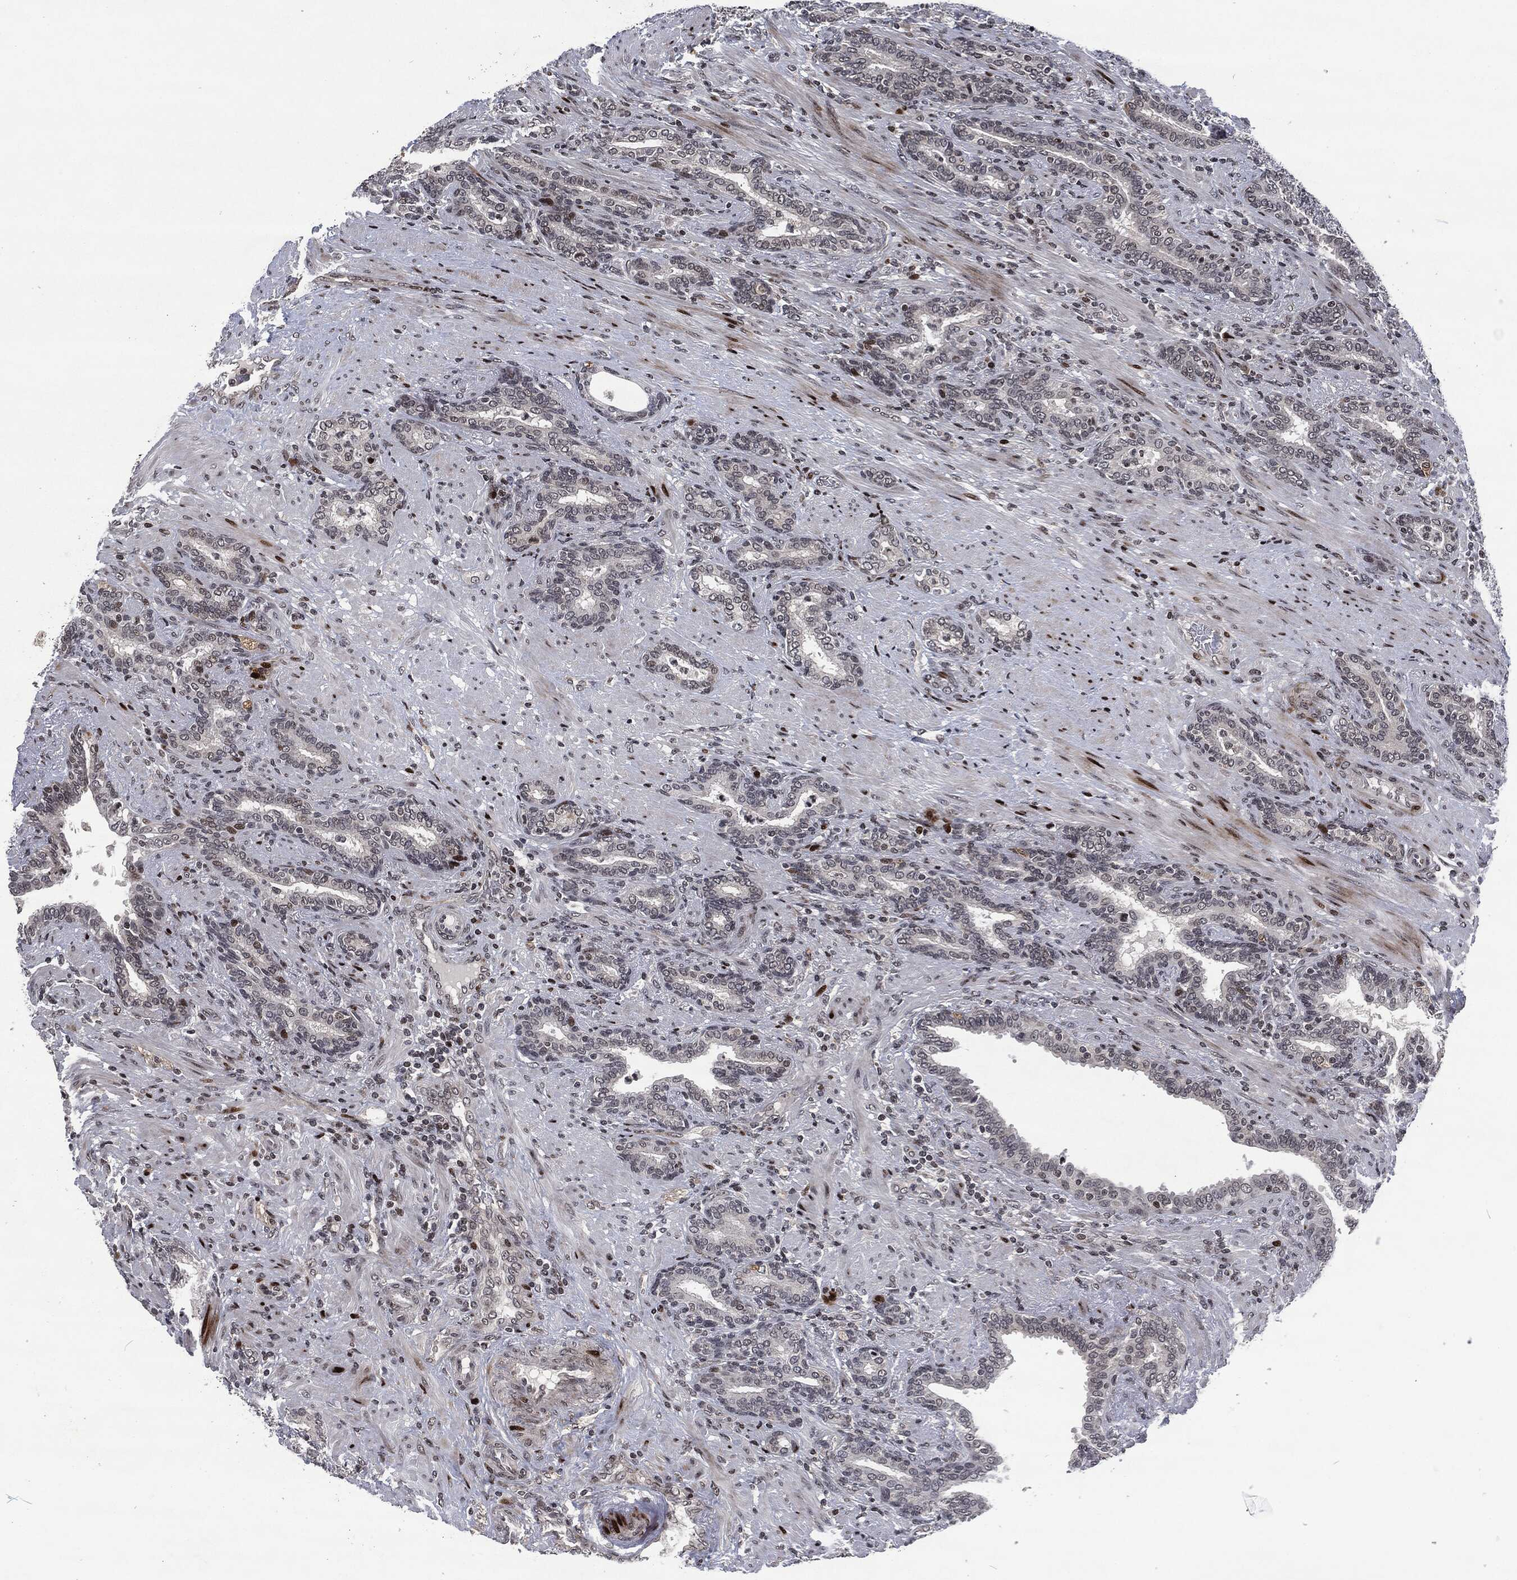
{"staining": {"intensity": "negative", "quantity": "none", "location": "none"}, "tissue": "prostate cancer", "cell_type": "Tumor cells", "image_type": "cancer", "snomed": [{"axis": "morphology", "description": "Adenocarcinoma, Low grade"}, {"axis": "topography", "description": "Prostate"}], "caption": "Protein analysis of prostate cancer demonstrates no significant staining in tumor cells.", "gene": "EGFR", "patient": {"sex": "male", "age": 68}}